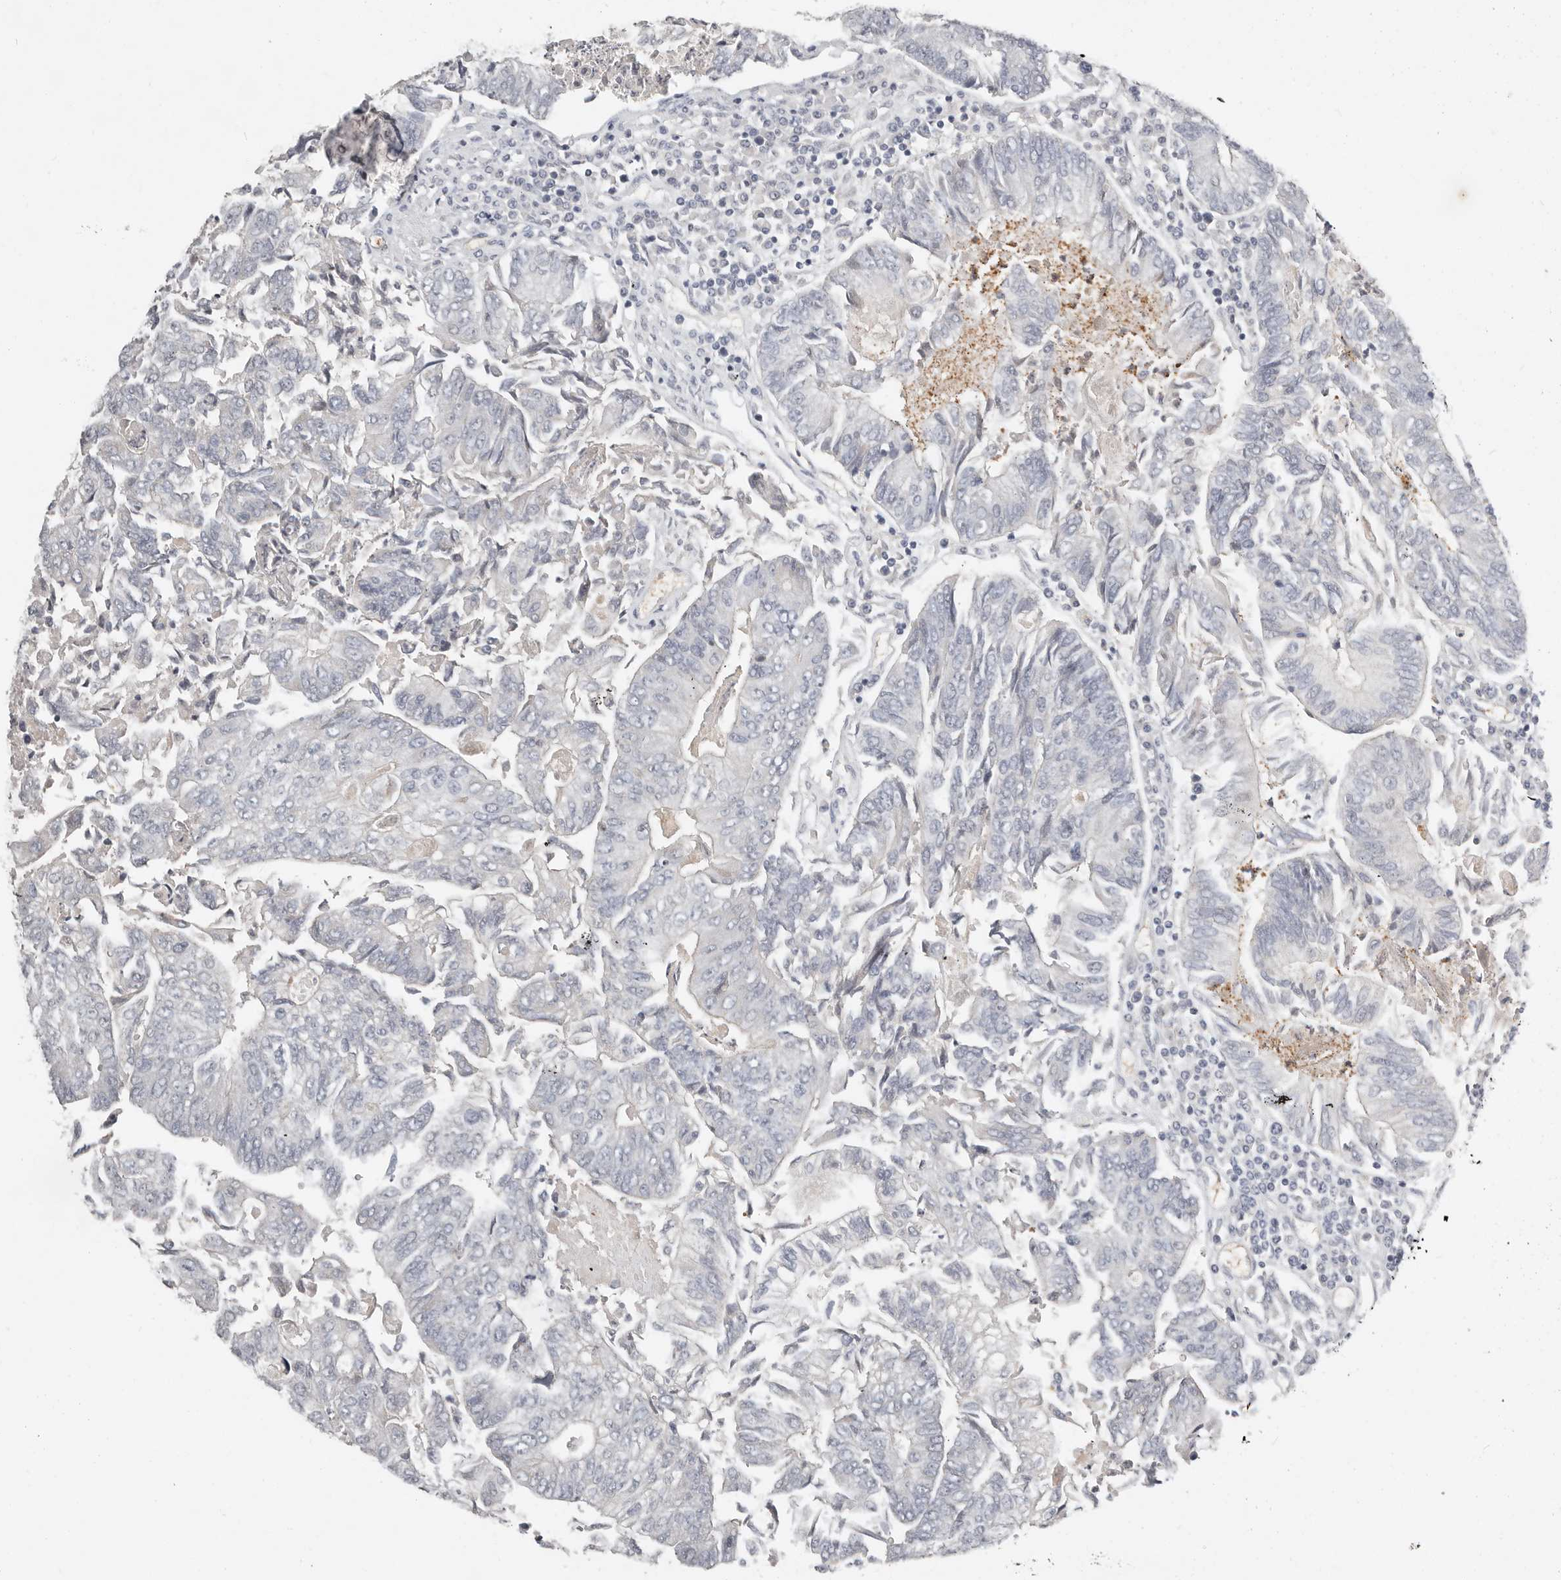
{"staining": {"intensity": "negative", "quantity": "none", "location": "none"}, "tissue": "colorectal cancer", "cell_type": "Tumor cells", "image_type": "cancer", "snomed": [{"axis": "morphology", "description": "Adenocarcinoma, NOS"}, {"axis": "topography", "description": "Colon"}], "caption": "Tumor cells show no significant protein staining in adenocarcinoma (colorectal). (DAB IHC visualized using brightfield microscopy, high magnification).", "gene": "TMEM63B", "patient": {"sex": "female", "age": 67}}